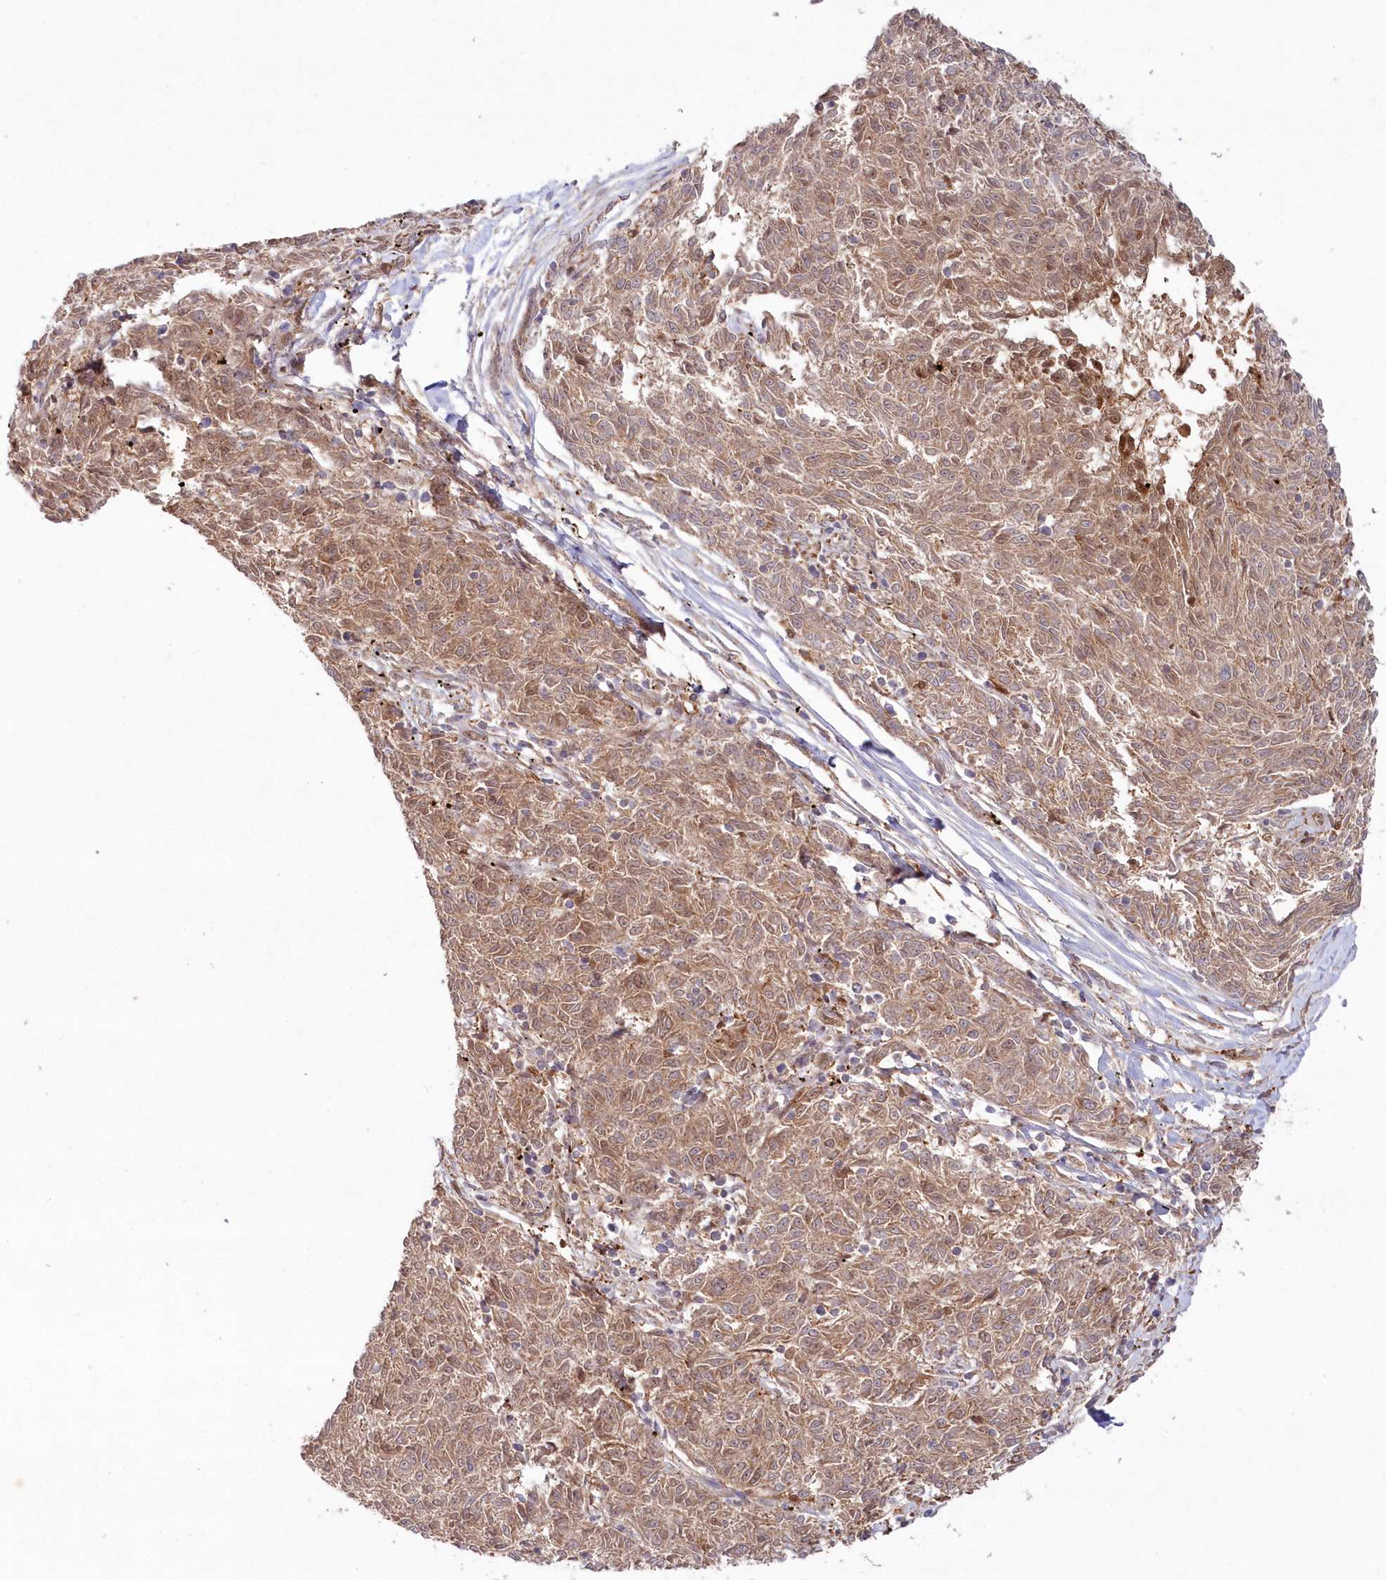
{"staining": {"intensity": "moderate", "quantity": ">75%", "location": "cytoplasmic/membranous"}, "tissue": "melanoma", "cell_type": "Tumor cells", "image_type": "cancer", "snomed": [{"axis": "morphology", "description": "Malignant melanoma, NOS"}, {"axis": "topography", "description": "Skin"}], "caption": "Moderate cytoplasmic/membranous positivity for a protein is identified in about >75% of tumor cells of melanoma using immunohistochemistry (IHC).", "gene": "GBE1", "patient": {"sex": "female", "age": 72}}